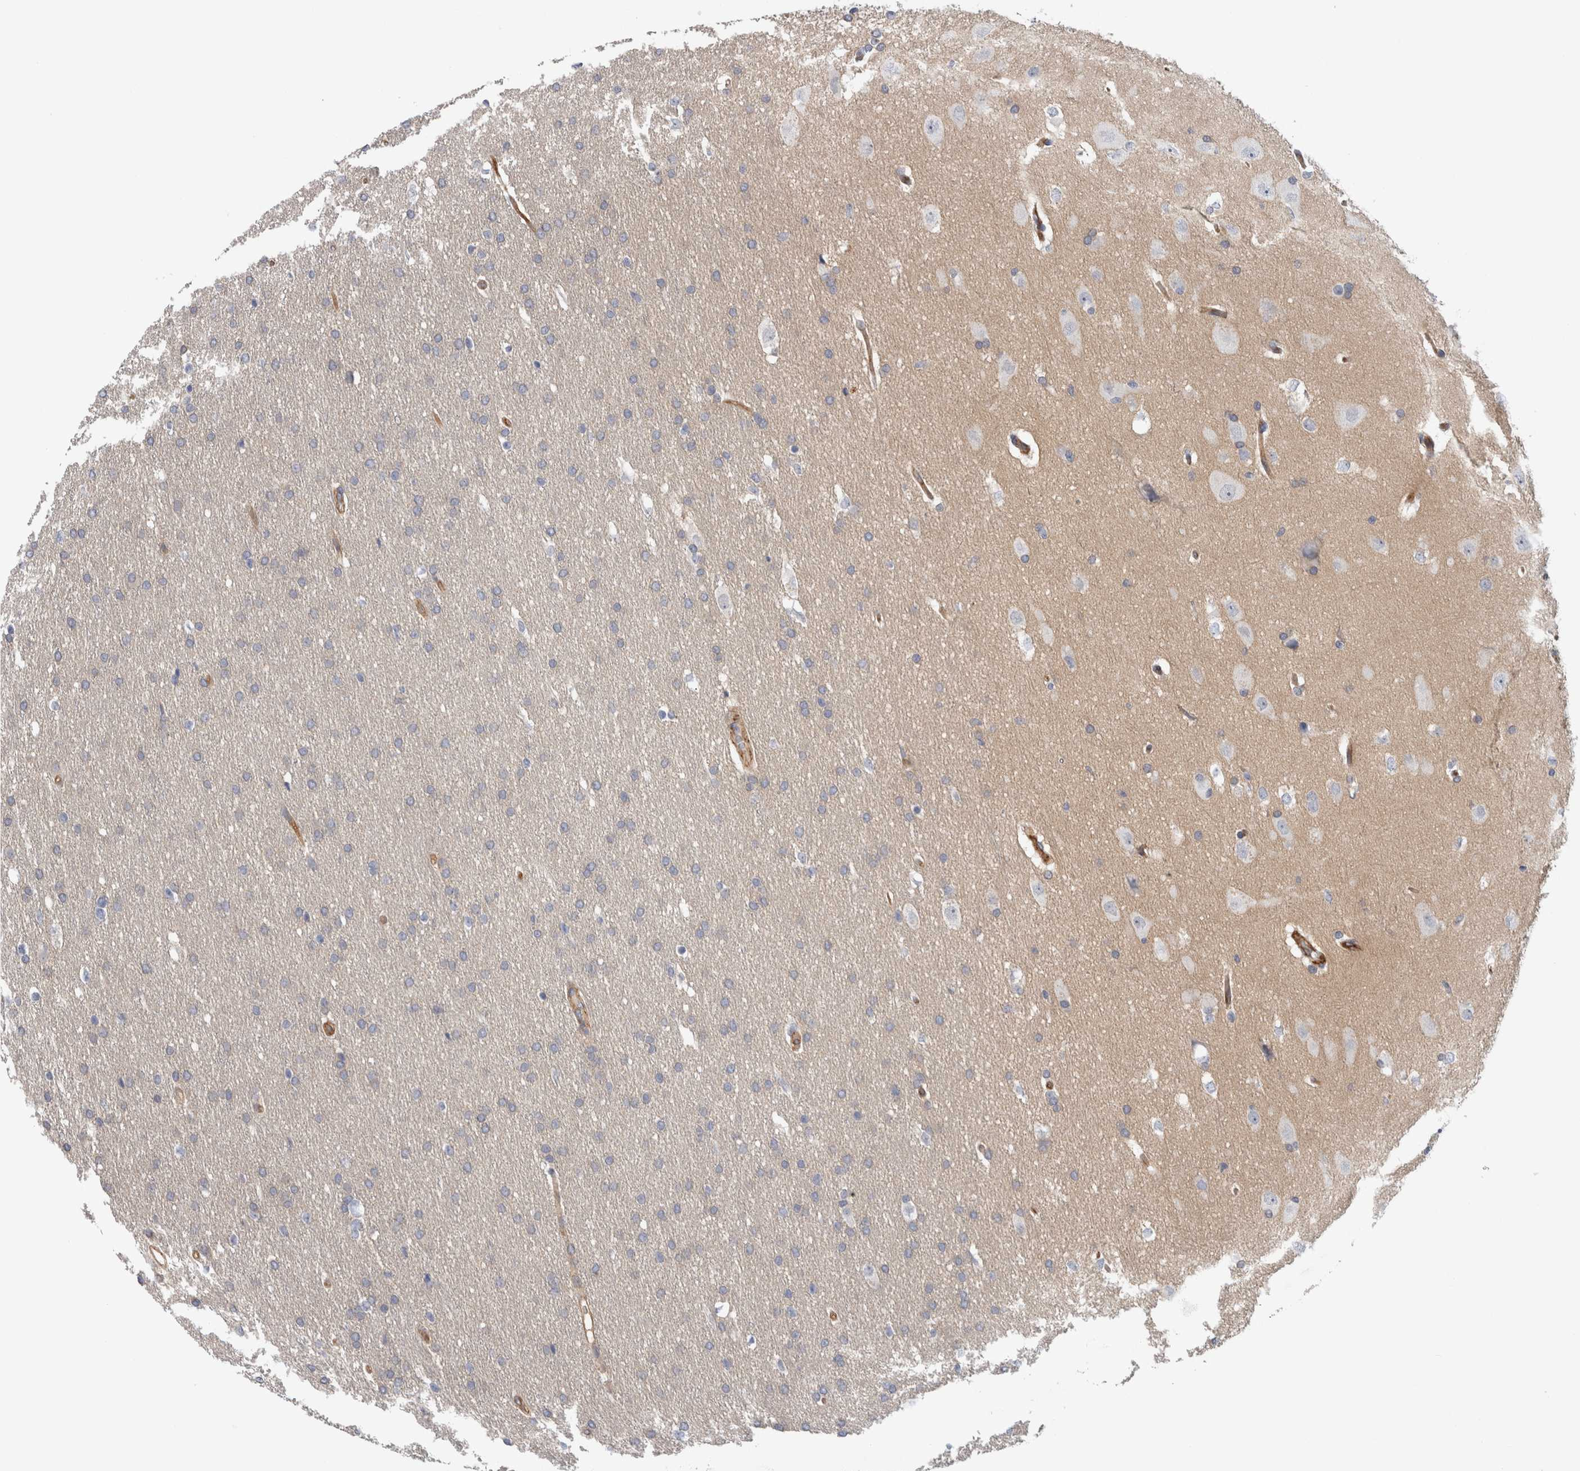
{"staining": {"intensity": "negative", "quantity": "none", "location": "none"}, "tissue": "glioma", "cell_type": "Tumor cells", "image_type": "cancer", "snomed": [{"axis": "morphology", "description": "Glioma, malignant, Low grade"}, {"axis": "topography", "description": "Brain"}], "caption": "DAB (3,3'-diaminobenzidine) immunohistochemical staining of glioma exhibits no significant positivity in tumor cells. (Immunohistochemistry (ihc), brightfield microscopy, high magnification).", "gene": "CD59", "patient": {"sex": "female", "age": 37}}